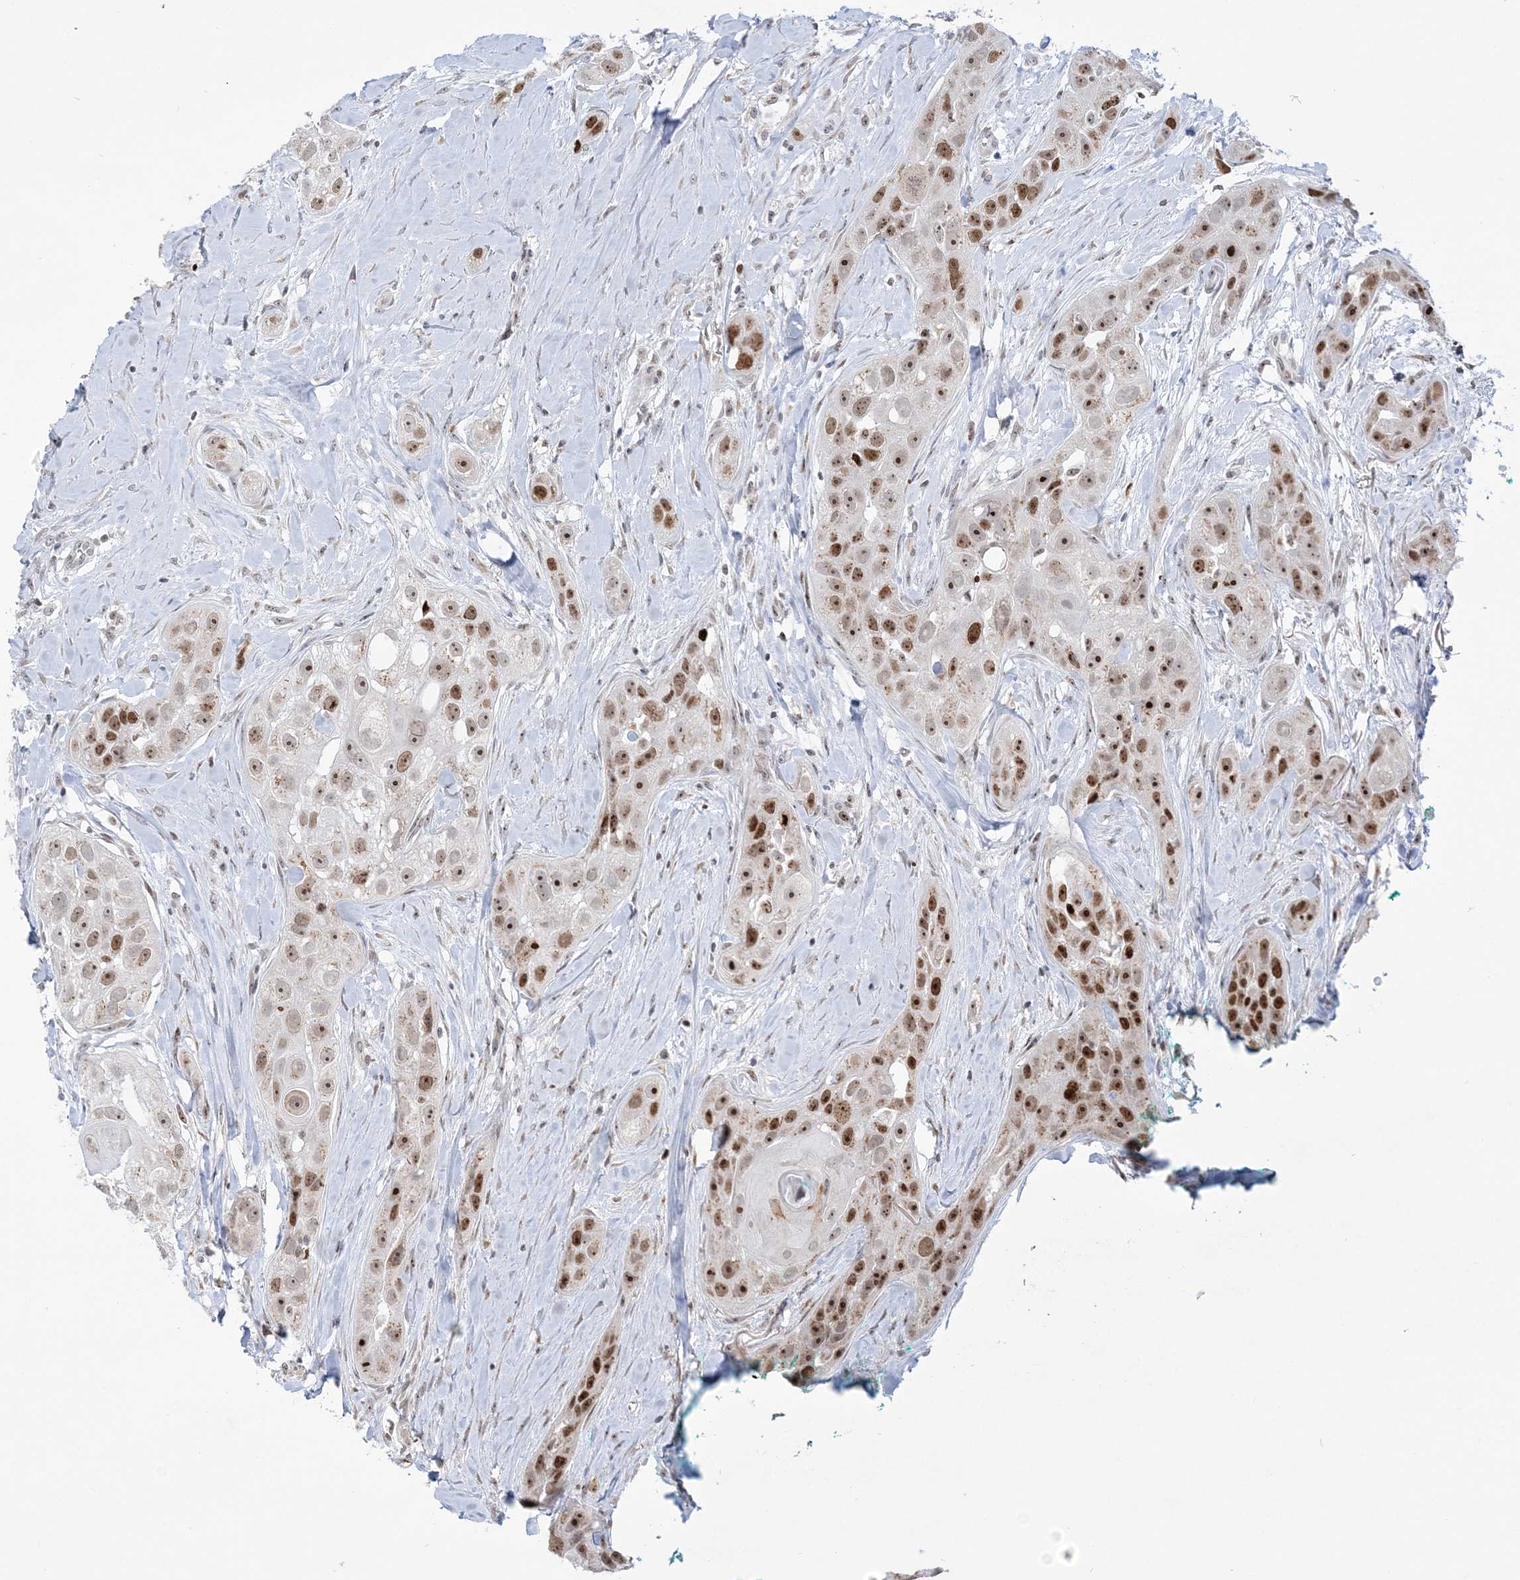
{"staining": {"intensity": "strong", "quantity": "25%-75%", "location": "nuclear"}, "tissue": "head and neck cancer", "cell_type": "Tumor cells", "image_type": "cancer", "snomed": [{"axis": "morphology", "description": "Normal tissue, NOS"}, {"axis": "morphology", "description": "Squamous cell carcinoma, NOS"}, {"axis": "topography", "description": "Skeletal muscle"}, {"axis": "topography", "description": "Head-Neck"}], "caption": "IHC of human head and neck cancer shows high levels of strong nuclear positivity in approximately 25%-75% of tumor cells.", "gene": "DDX21", "patient": {"sex": "male", "age": 51}}